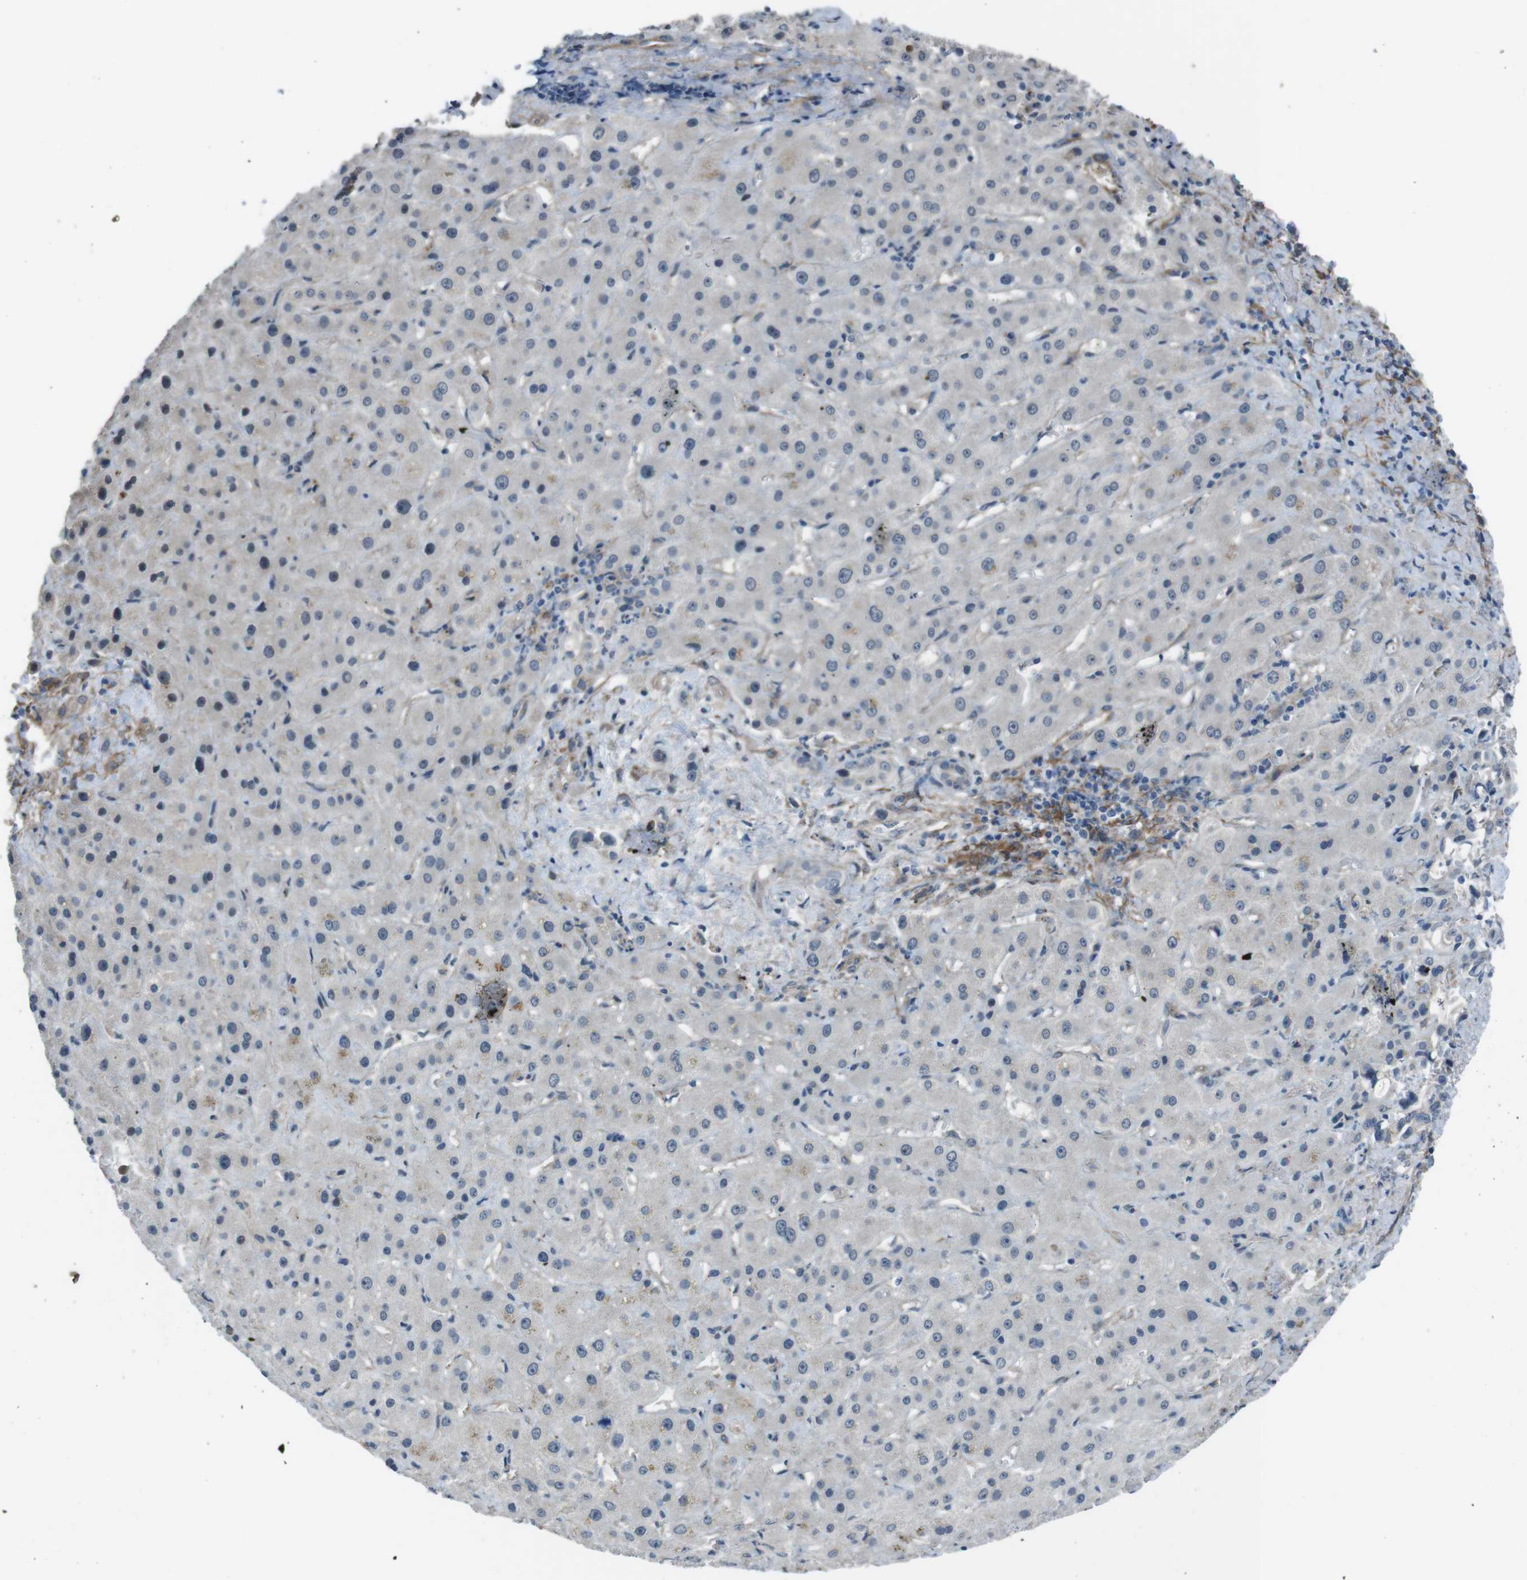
{"staining": {"intensity": "negative", "quantity": "none", "location": "none"}, "tissue": "liver cancer", "cell_type": "Tumor cells", "image_type": "cancer", "snomed": [{"axis": "morphology", "description": "Cholangiocarcinoma"}, {"axis": "topography", "description": "Liver"}], "caption": "Tumor cells are negative for protein expression in human liver cancer.", "gene": "ANK2", "patient": {"sex": "female", "age": 65}}